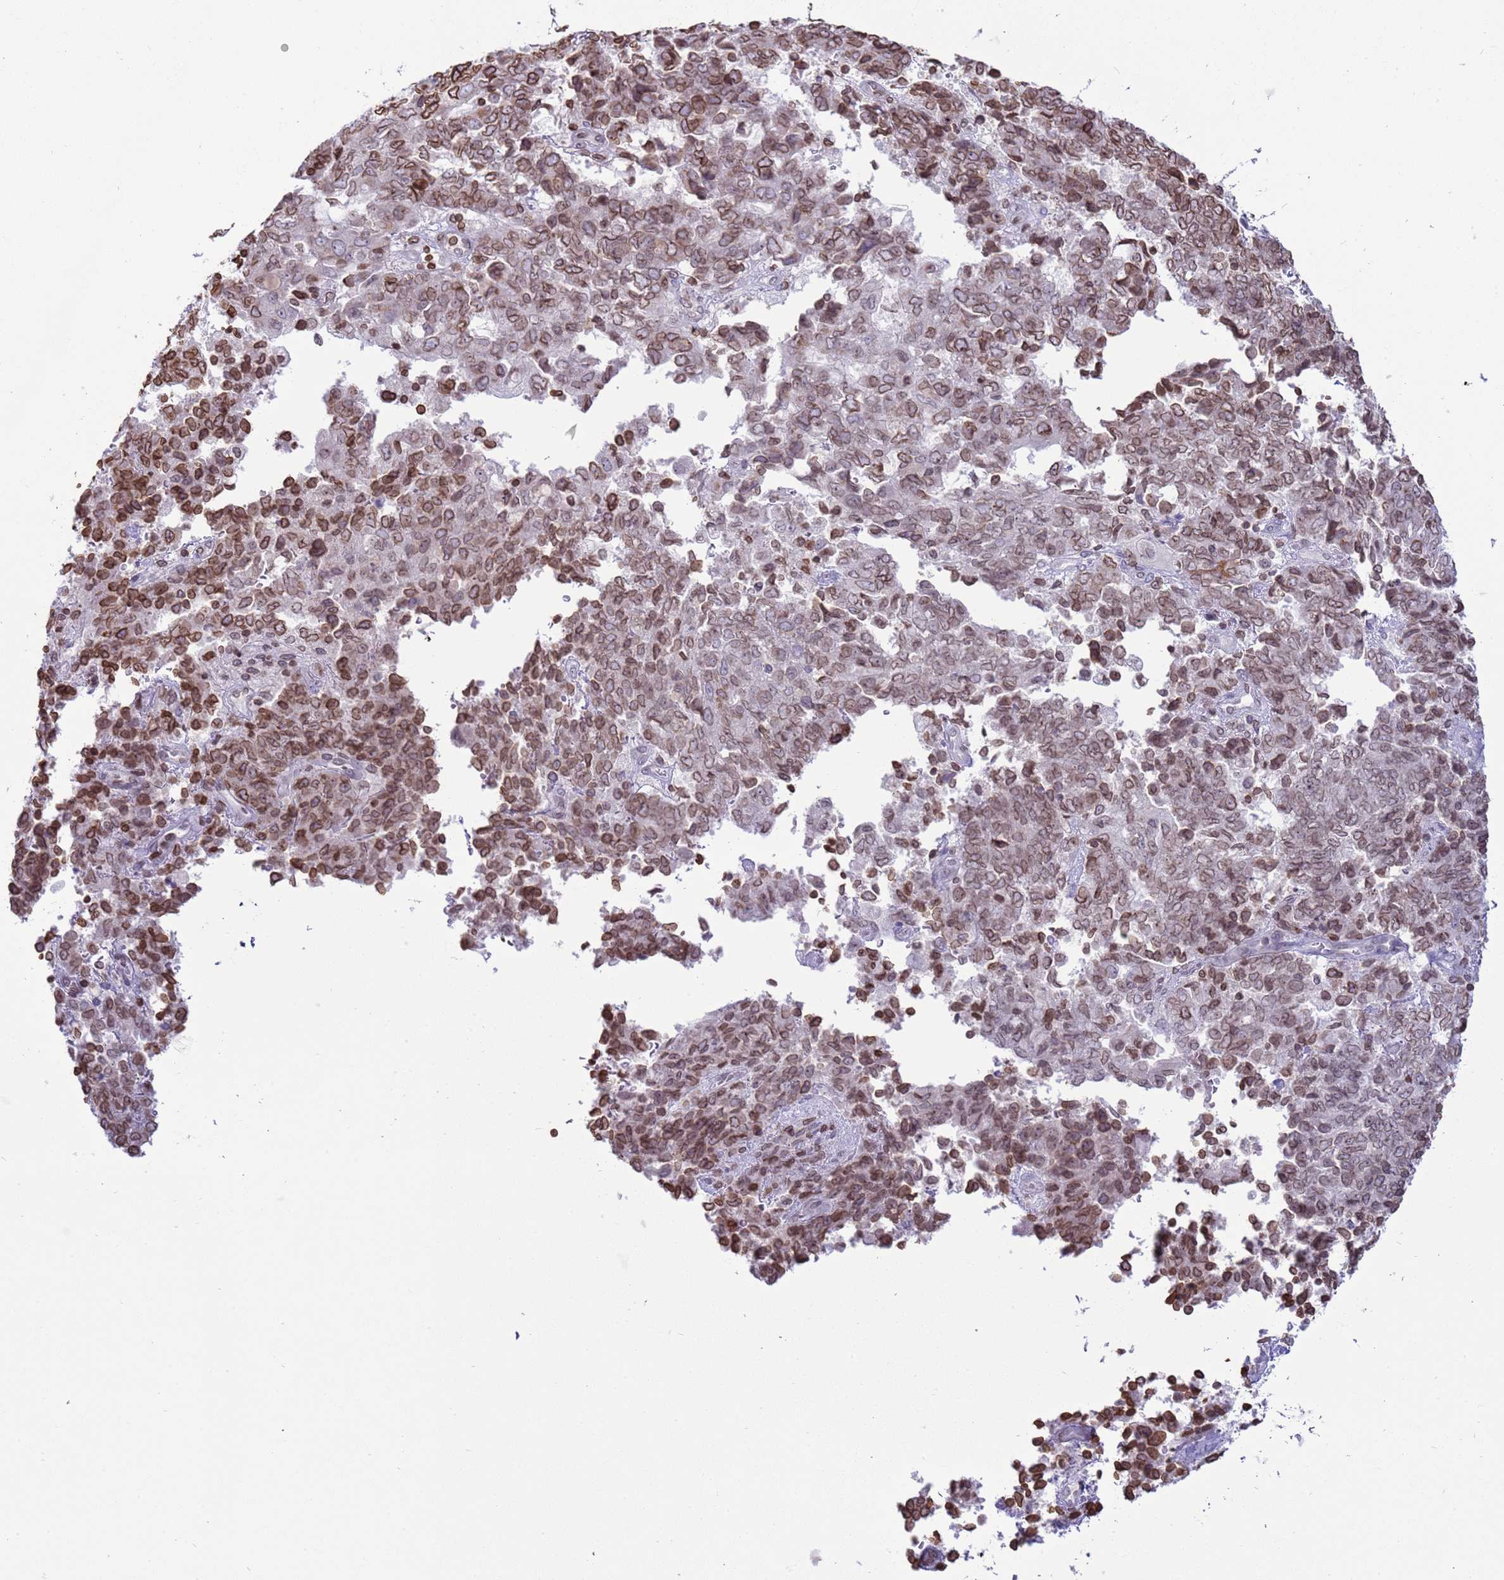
{"staining": {"intensity": "moderate", "quantity": ">75%", "location": "cytoplasmic/membranous,nuclear"}, "tissue": "endometrial cancer", "cell_type": "Tumor cells", "image_type": "cancer", "snomed": [{"axis": "morphology", "description": "Adenocarcinoma, NOS"}, {"axis": "topography", "description": "Endometrium"}], "caption": "High-power microscopy captured an immunohistochemistry photomicrograph of endometrial adenocarcinoma, revealing moderate cytoplasmic/membranous and nuclear positivity in about >75% of tumor cells.", "gene": "DHX37", "patient": {"sex": "female", "age": 80}}